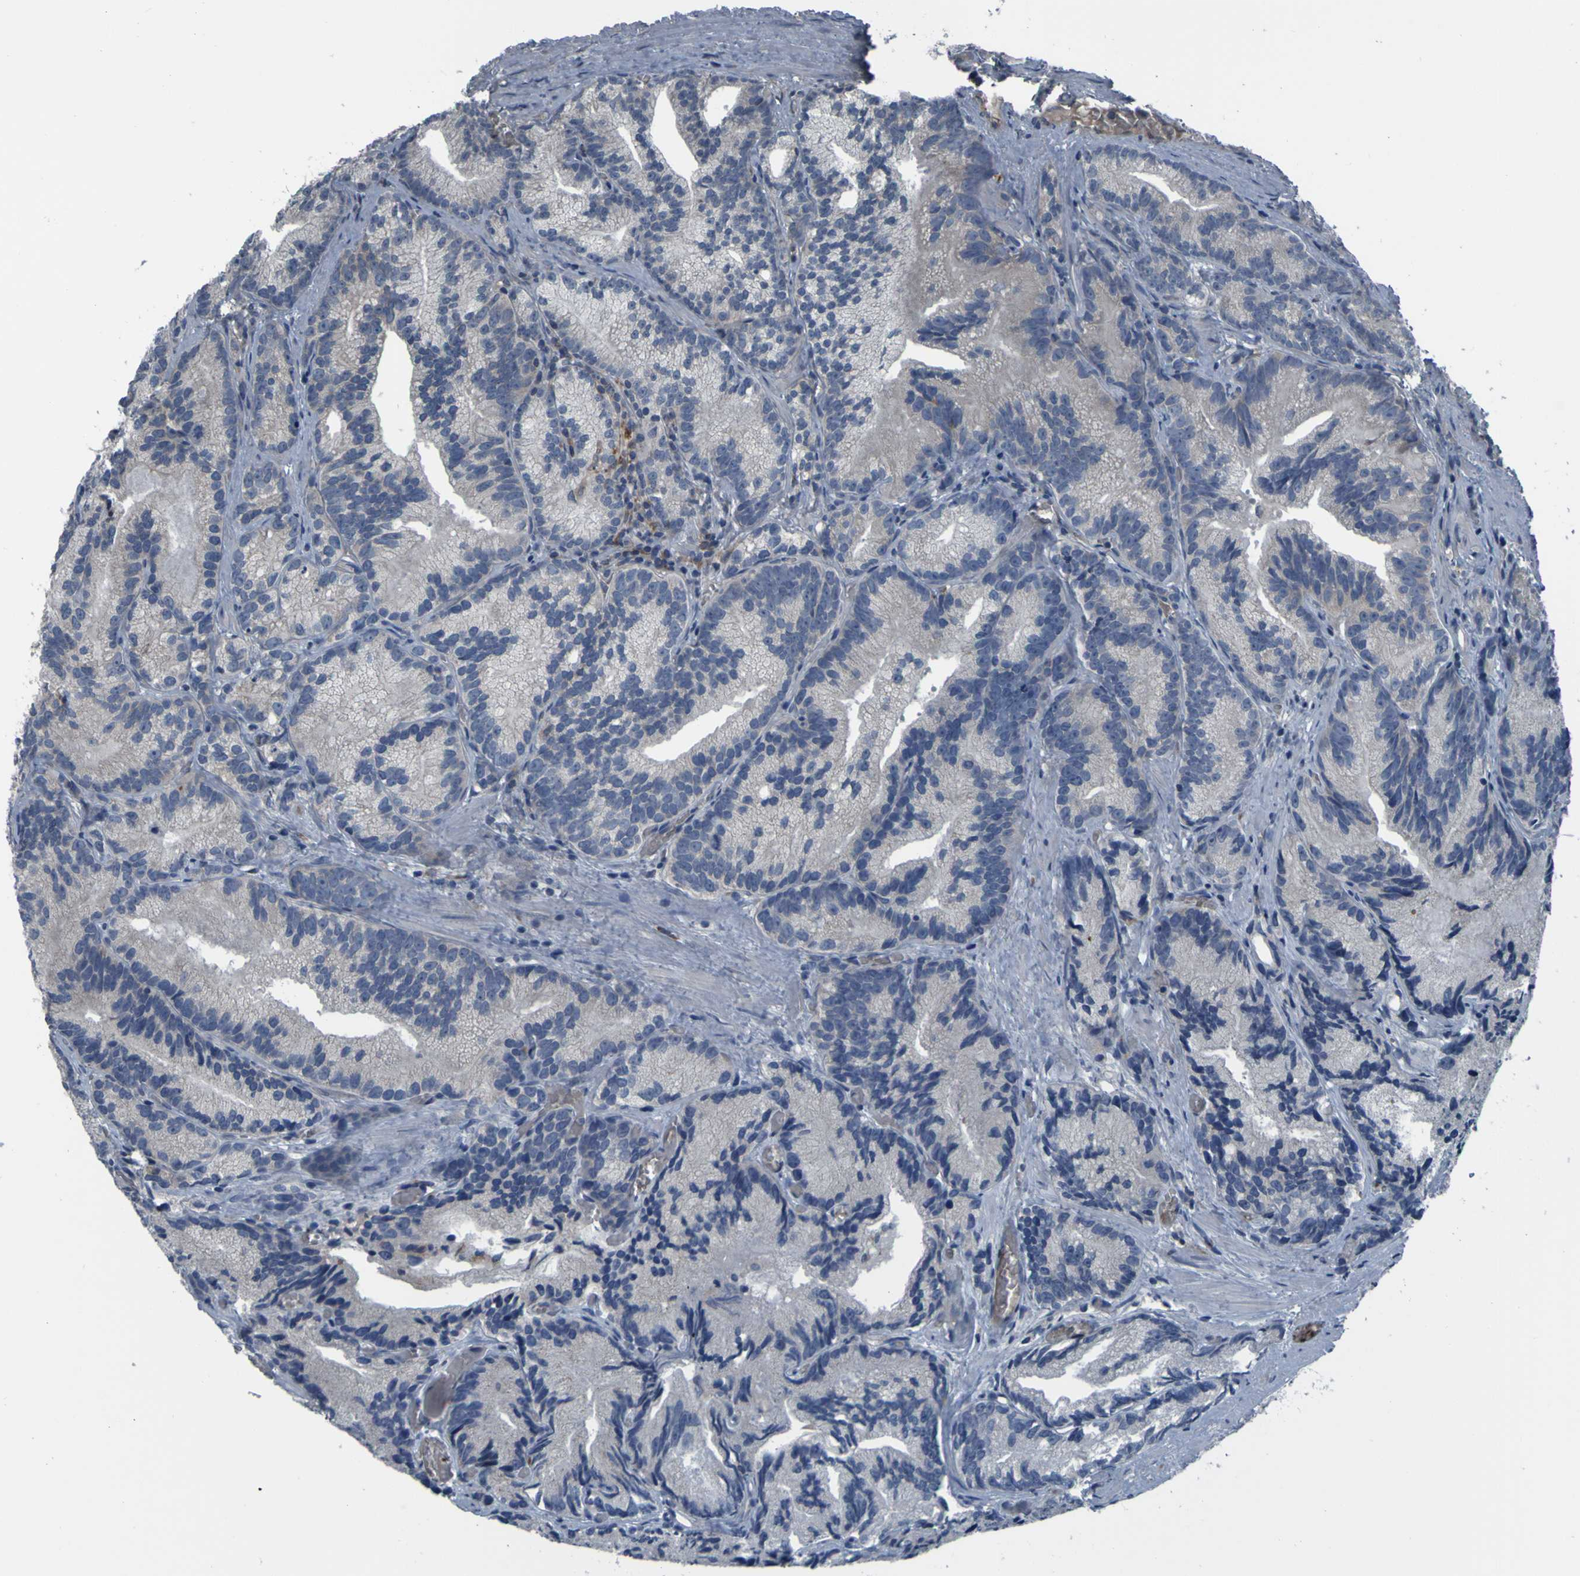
{"staining": {"intensity": "weak", "quantity": "25%-75%", "location": "cytoplasmic/membranous"}, "tissue": "prostate cancer", "cell_type": "Tumor cells", "image_type": "cancer", "snomed": [{"axis": "morphology", "description": "Adenocarcinoma, Low grade"}, {"axis": "topography", "description": "Prostate"}], "caption": "This photomicrograph demonstrates immunohistochemistry (IHC) staining of prostate cancer, with low weak cytoplasmic/membranous expression in approximately 25%-75% of tumor cells.", "gene": "GRAMD1A", "patient": {"sex": "male", "age": 89}}